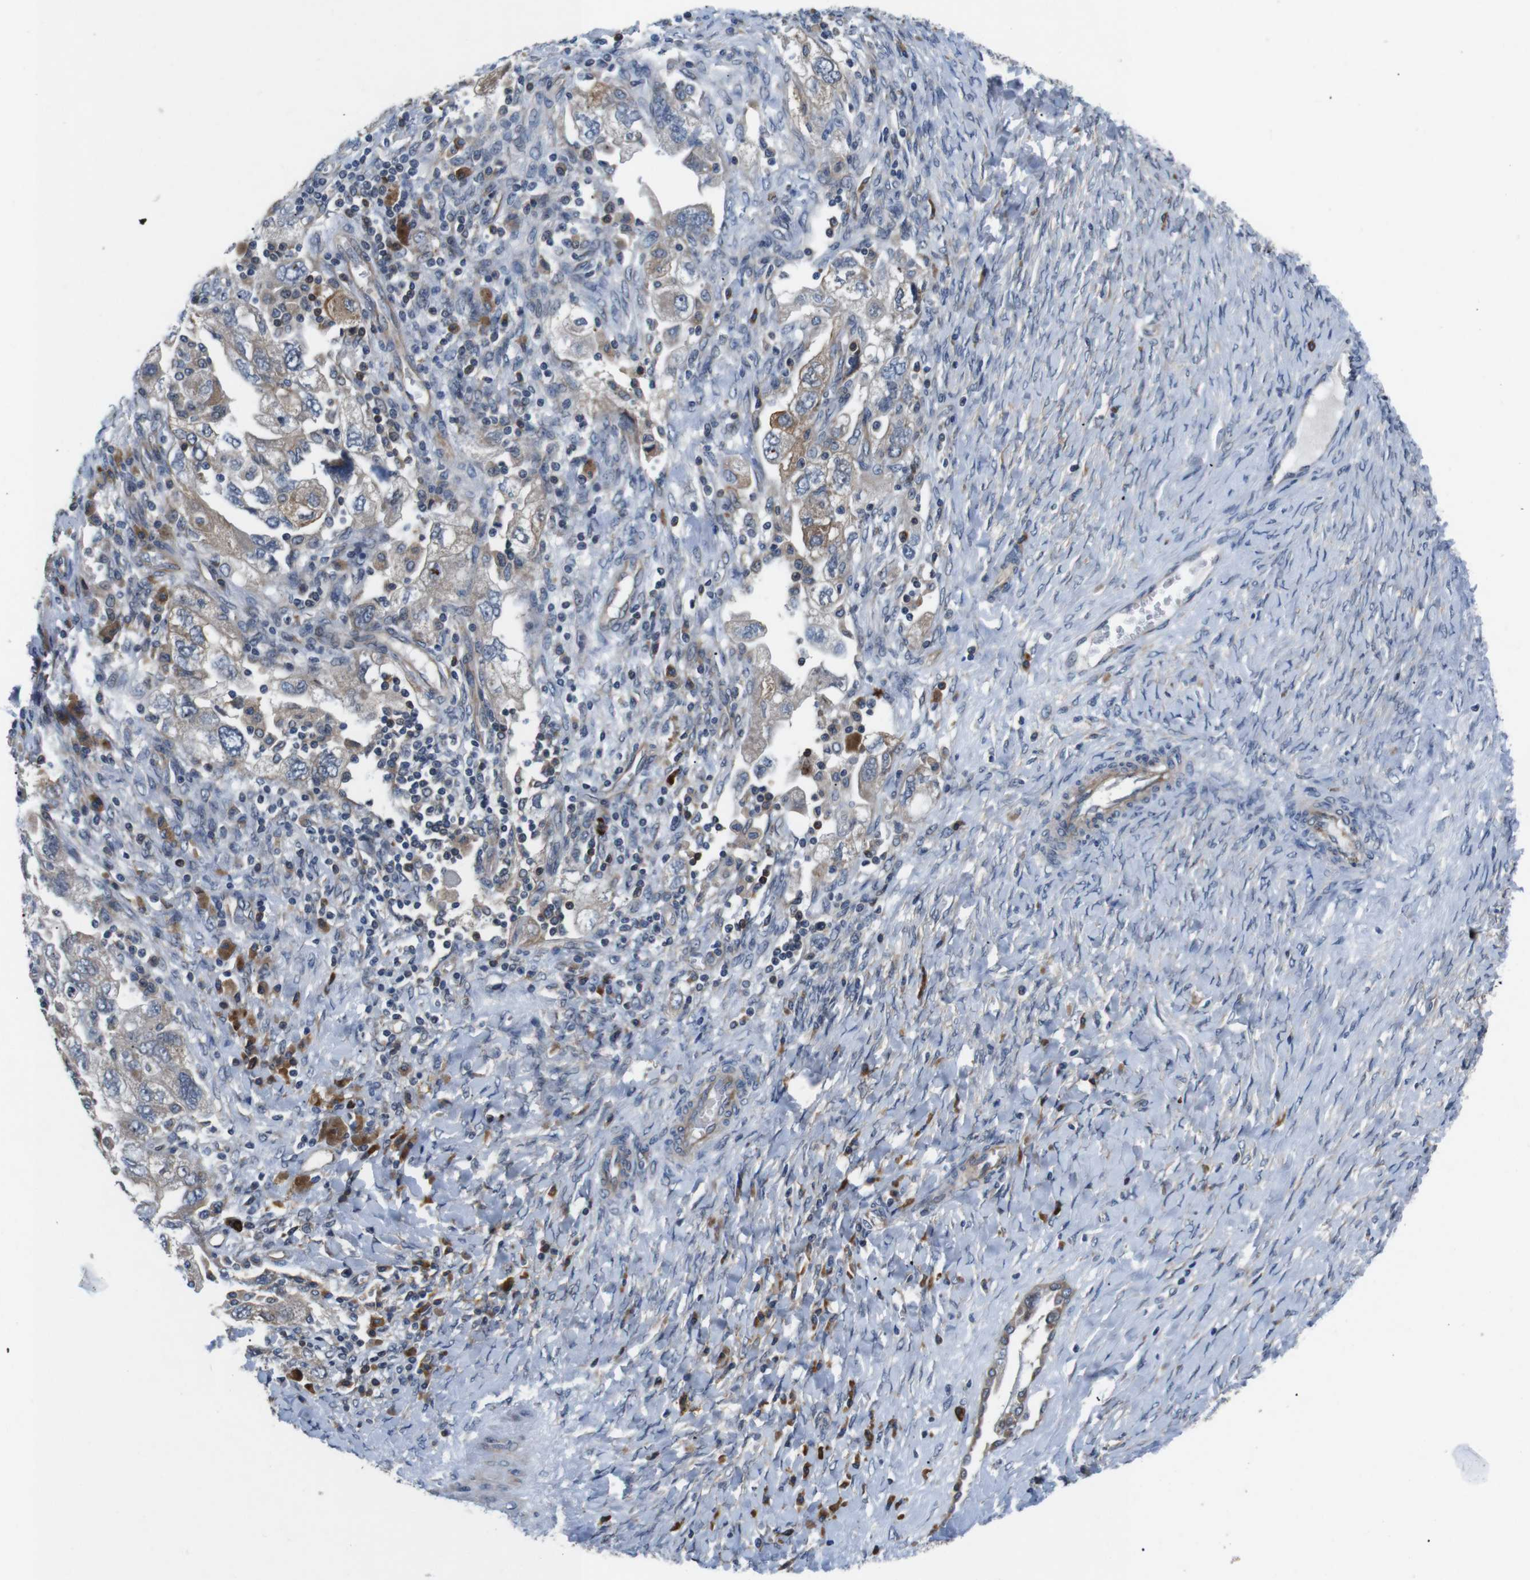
{"staining": {"intensity": "moderate", "quantity": ">75%", "location": "cytoplasmic/membranous"}, "tissue": "ovarian cancer", "cell_type": "Tumor cells", "image_type": "cancer", "snomed": [{"axis": "morphology", "description": "Carcinoma, NOS"}, {"axis": "morphology", "description": "Cystadenocarcinoma, serous, NOS"}, {"axis": "topography", "description": "Ovary"}], "caption": "Immunohistochemical staining of ovarian cancer demonstrates moderate cytoplasmic/membranous protein staining in approximately >75% of tumor cells.", "gene": "JAK1", "patient": {"sex": "female", "age": 69}}